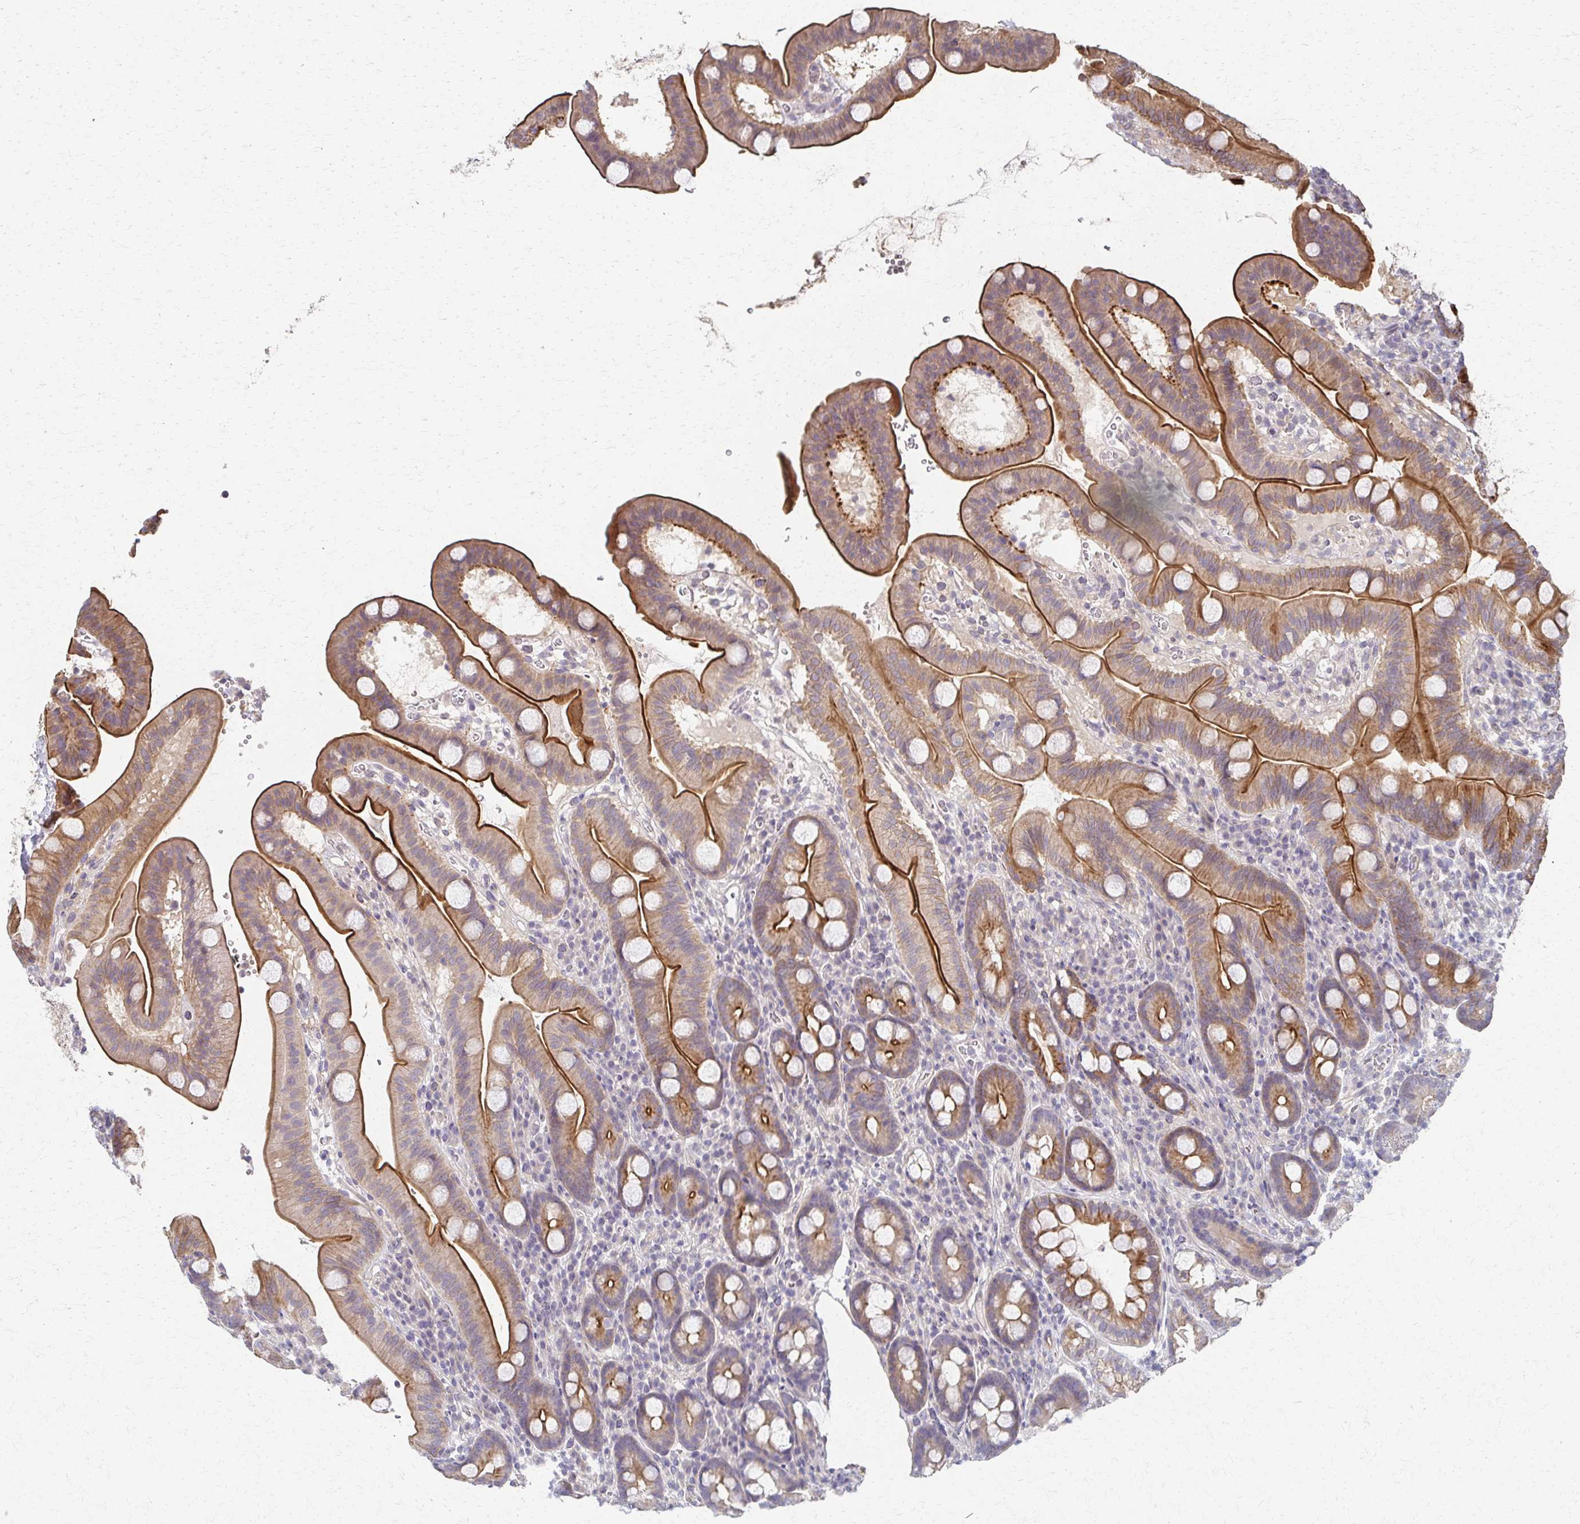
{"staining": {"intensity": "strong", "quantity": "25%-75%", "location": "cytoplasmic/membranous"}, "tissue": "duodenum", "cell_type": "Glandular cells", "image_type": "normal", "snomed": [{"axis": "morphology", "description": "Normal tissue, NOS"}, {"axis": "topography", "description": "Duodenum"}], "caption": "Immunohistochemistry of benign human duodenum demonstrates high levels of strong cytoplasmic/membranous positivity in approximately 25%-75% of glandular cells.", "gene": "EOLA1", "patient": {"sex": "male", "age": 59}}